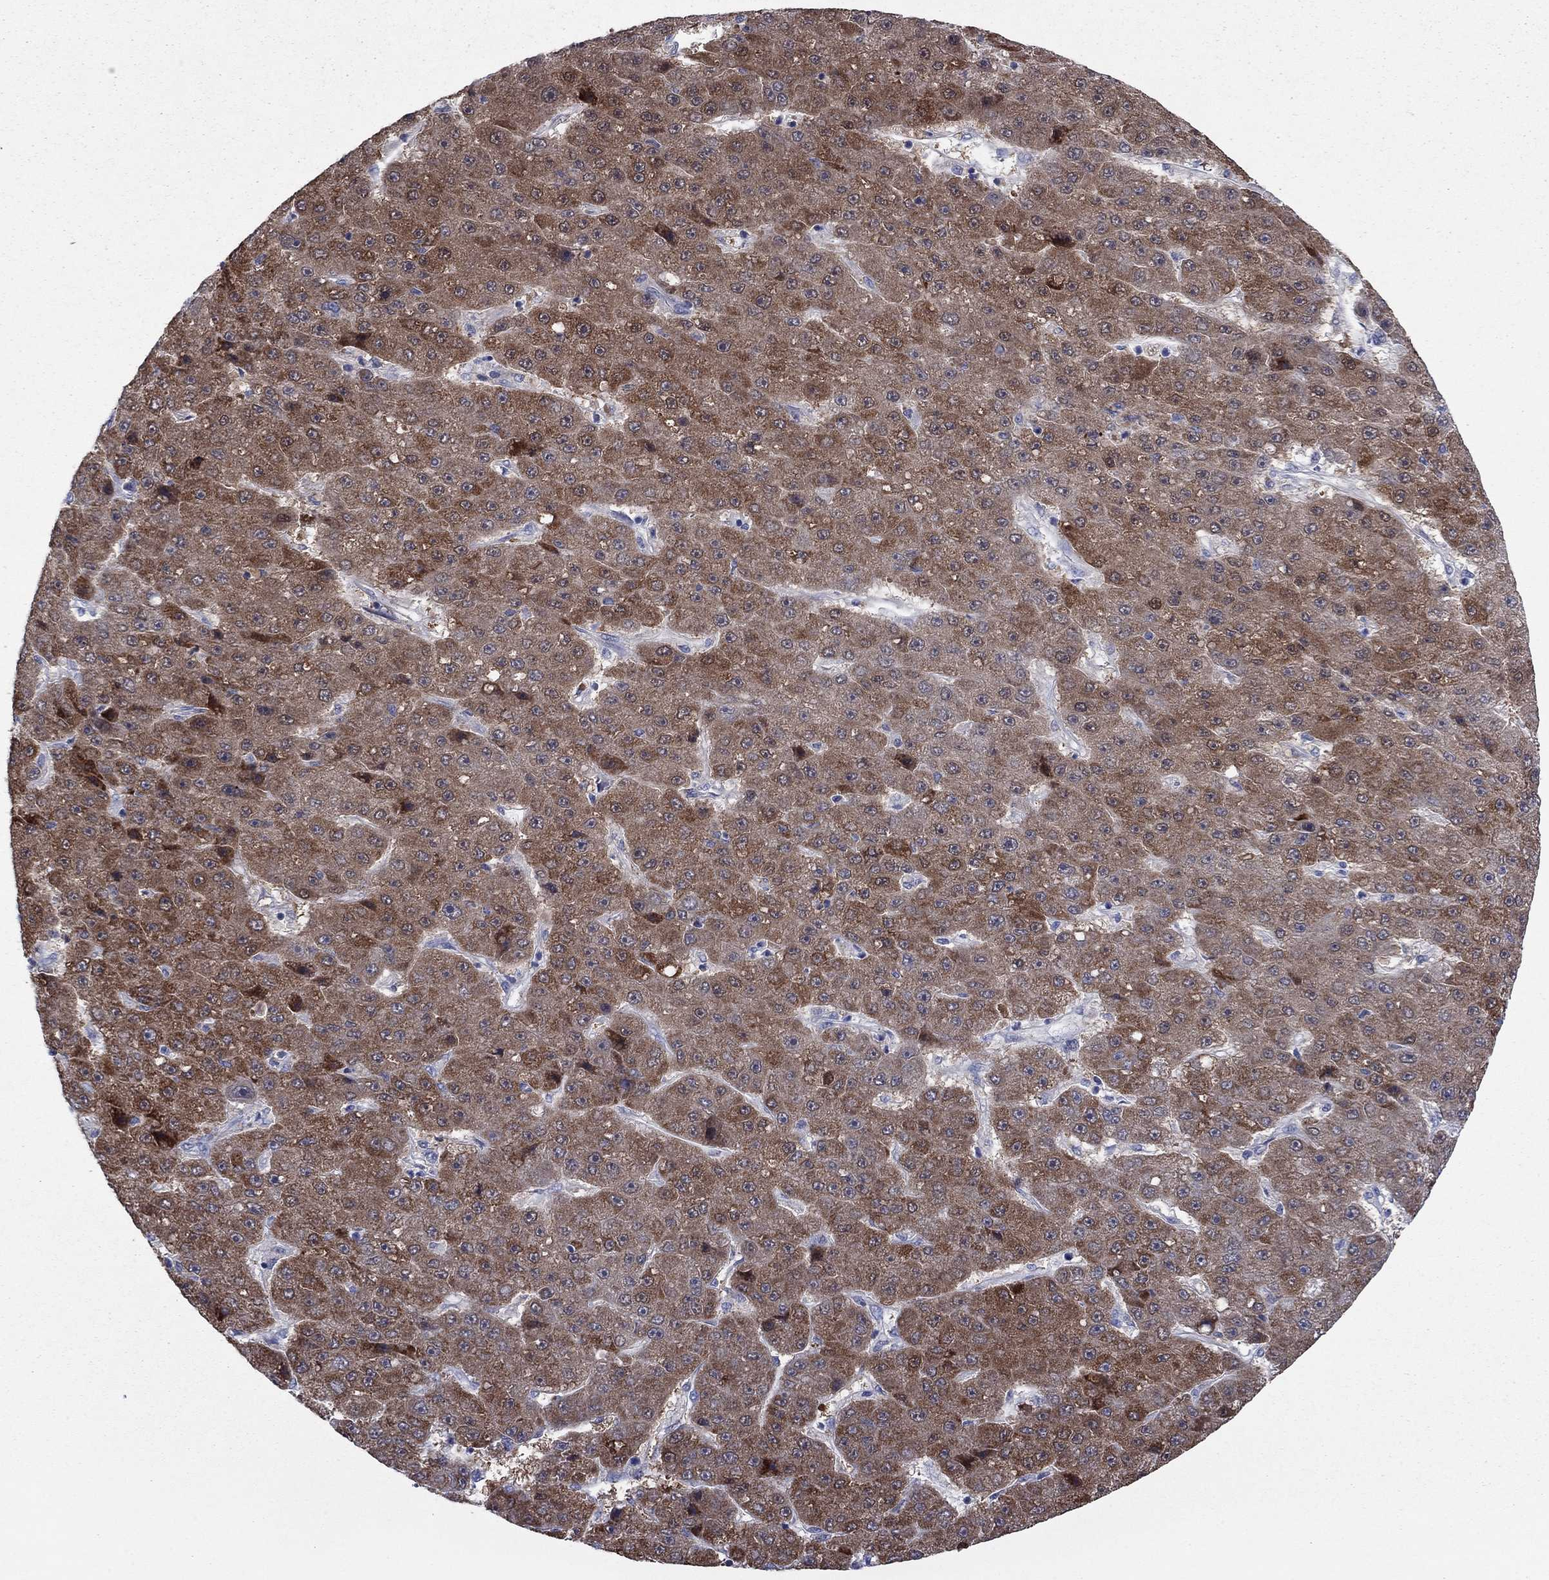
{"staining": {"intensity": "strong", "quantity": "25%-75%", "location": "cytoplasmic/membranous"}, "tissue": "liver cancer", "cell_type": "Tumor cells", "image_type": "cancer", "snomed": [{"axis": "morphology", "description": "Carcinoma, Hepatocellular, NOS"}, {"axis": "topography", "description": "Liver"}], "caption": "This micrograph demonstrates liver cancer stained with immunohistochemistry to label a protein in brown. The cytoplasmic/membranous of tumor cells show strong positivity for the protein. Nuclei are counter-stained blue.", "gene": "GRHPR", "patient": {"sex": "male", "age": 67}}